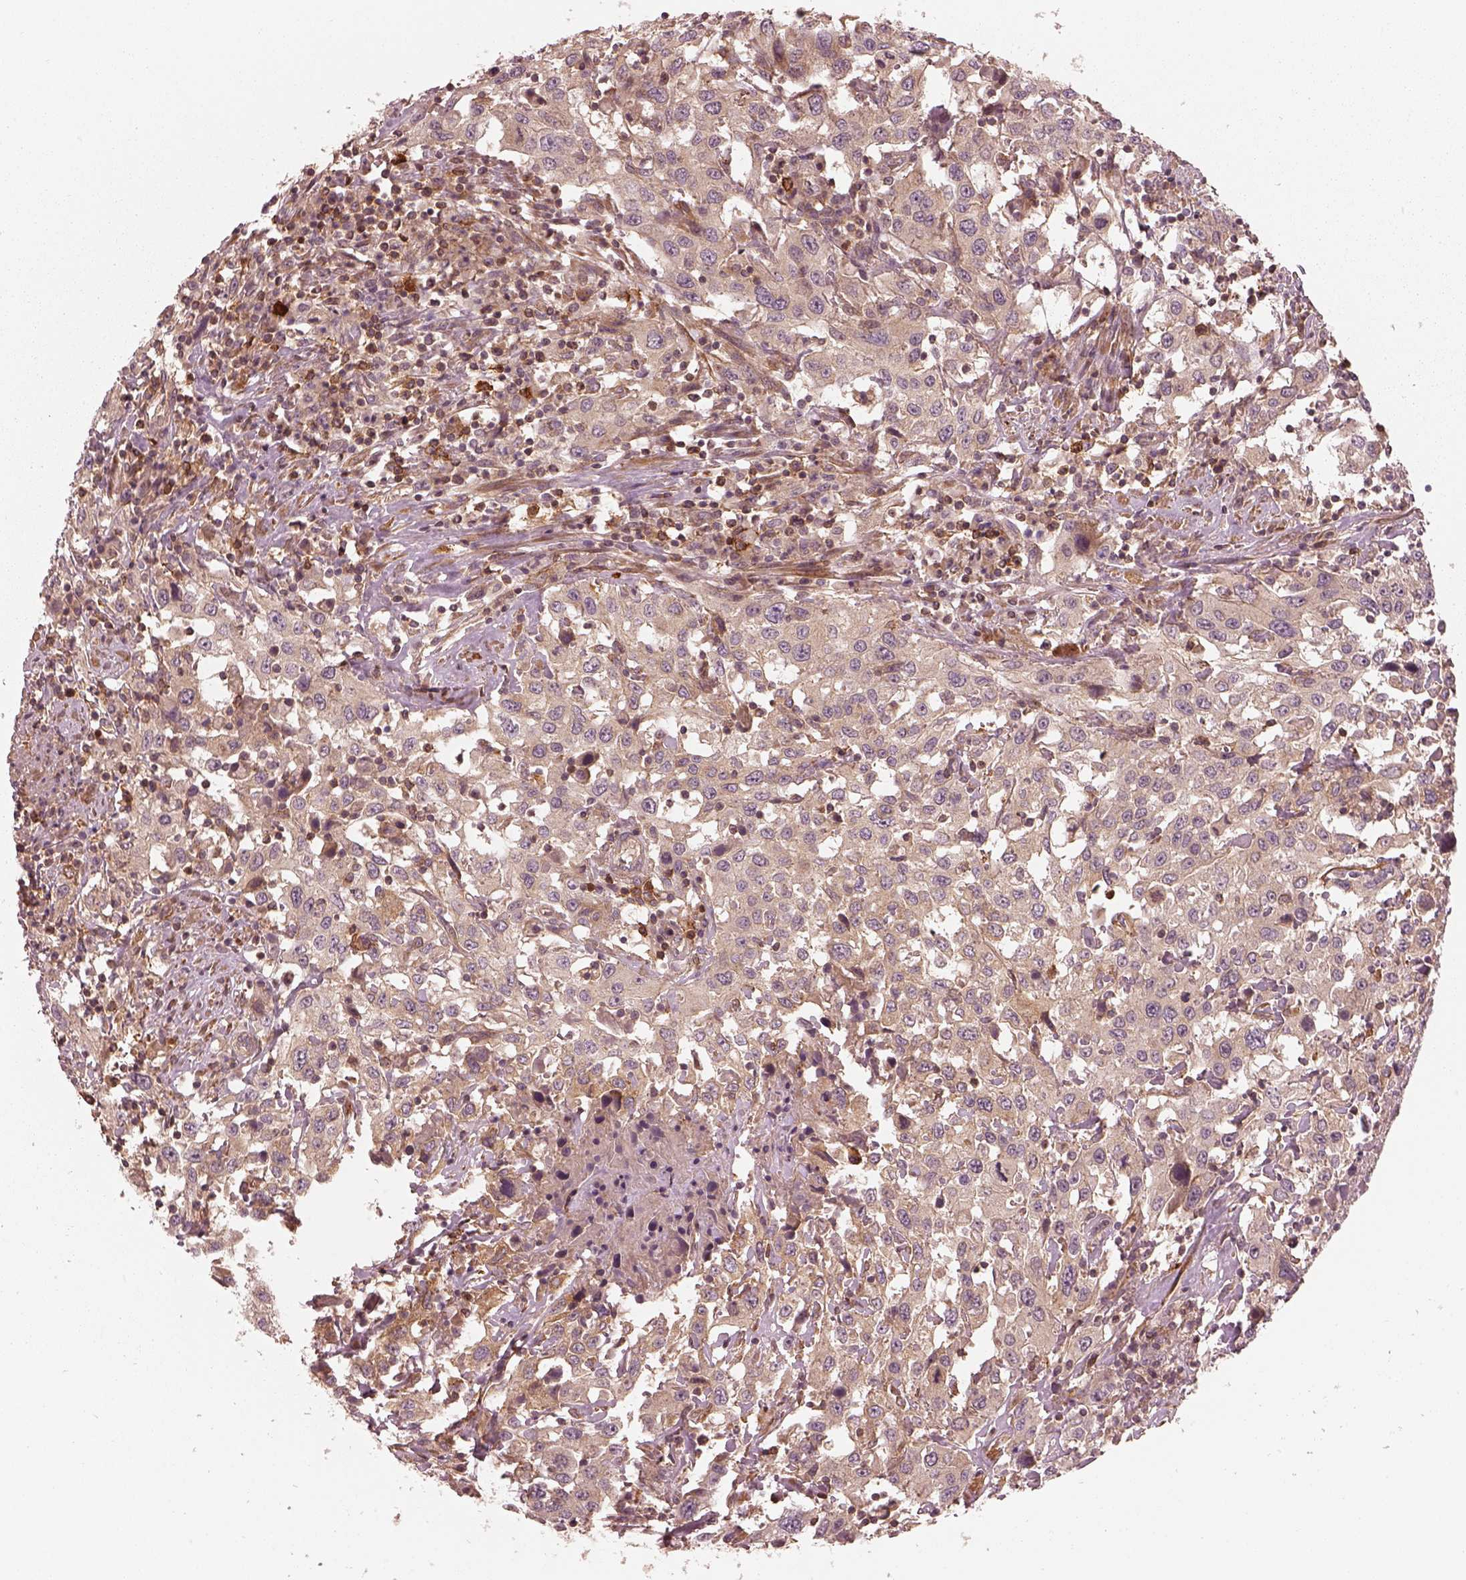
{"staining": {"intensity": "weak", "quantity": "25%-75%", "location": "cytoplasmic/membranous"}, "tissue": "urothelial cancer", "cell_type": "Tumor cells", "image_type": "cancer", "snomed": [{"axis": "morphology", "description": "Urothelial carcinoma, High grade"}, {"axis": "topography", "description": "Urinary bladder"}], "caption": "The micrograph exhibits a brown stain indicating the presence of a protein in the cytoplasmic/membranous of tumor cells in urothelial cancer.", "gene": "FAM107B", "patient": {"sex": "male", "age": 61}}